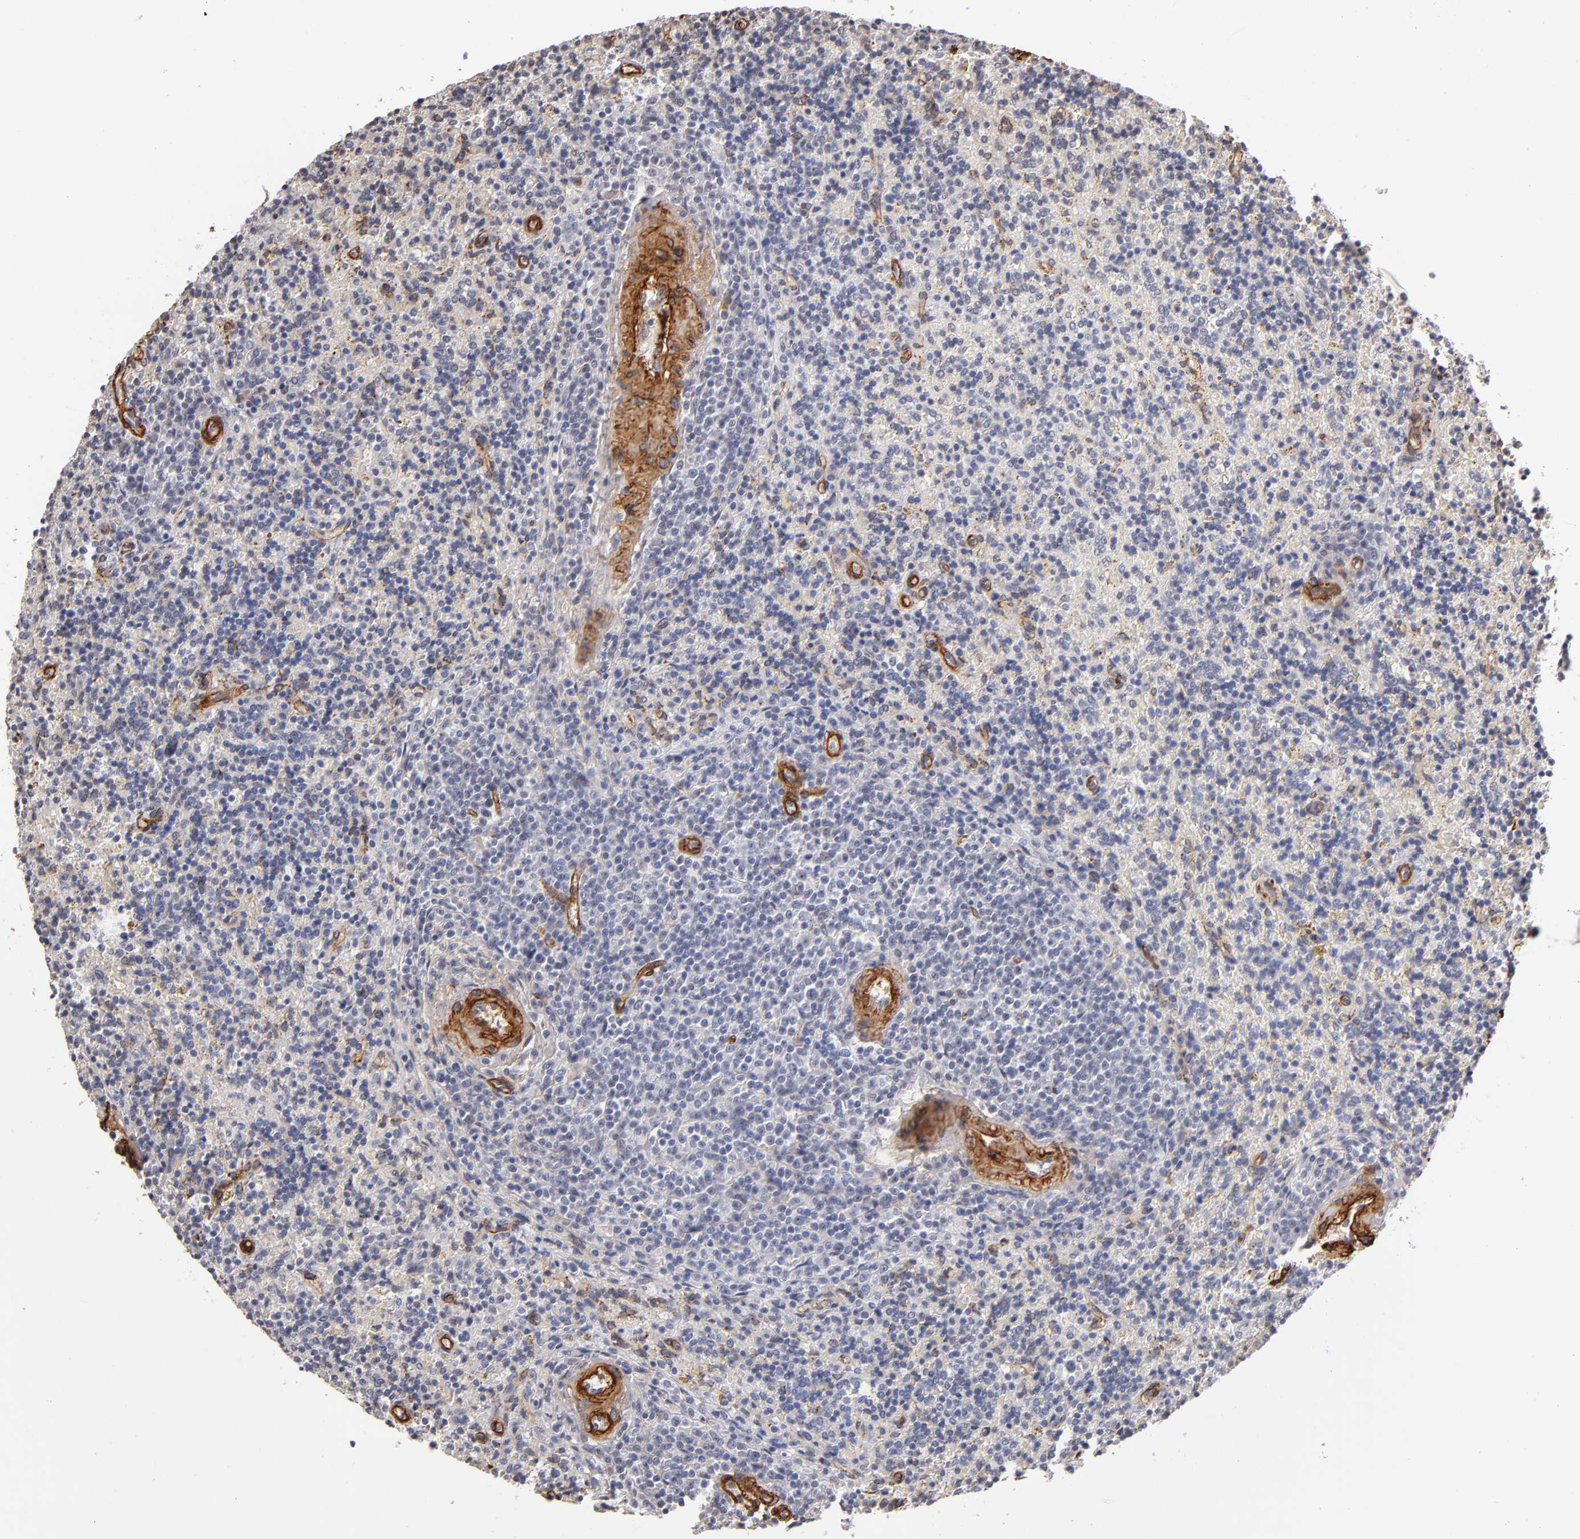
{"staining": {"intensity": "negative", "quantity": "none", "location": "none"}, "tissue": "lymphoma", "cell_type": "Tumor cells", "image_type": "cancer", "snomed": [{"axis": "morphology", "description": "Malignant lymphoma, non-Hodgkin's type, Low grade"}, {"axis": "topography", "description": "Spleen"}], "caption": "DAB (3,3'-diaminobenzidine) immunohistochemical staining of human lymphoma reveals no significant positivity in tumor cells.", "gene": "LAMC1", "patient": {"sex": "male", "age": 67}}